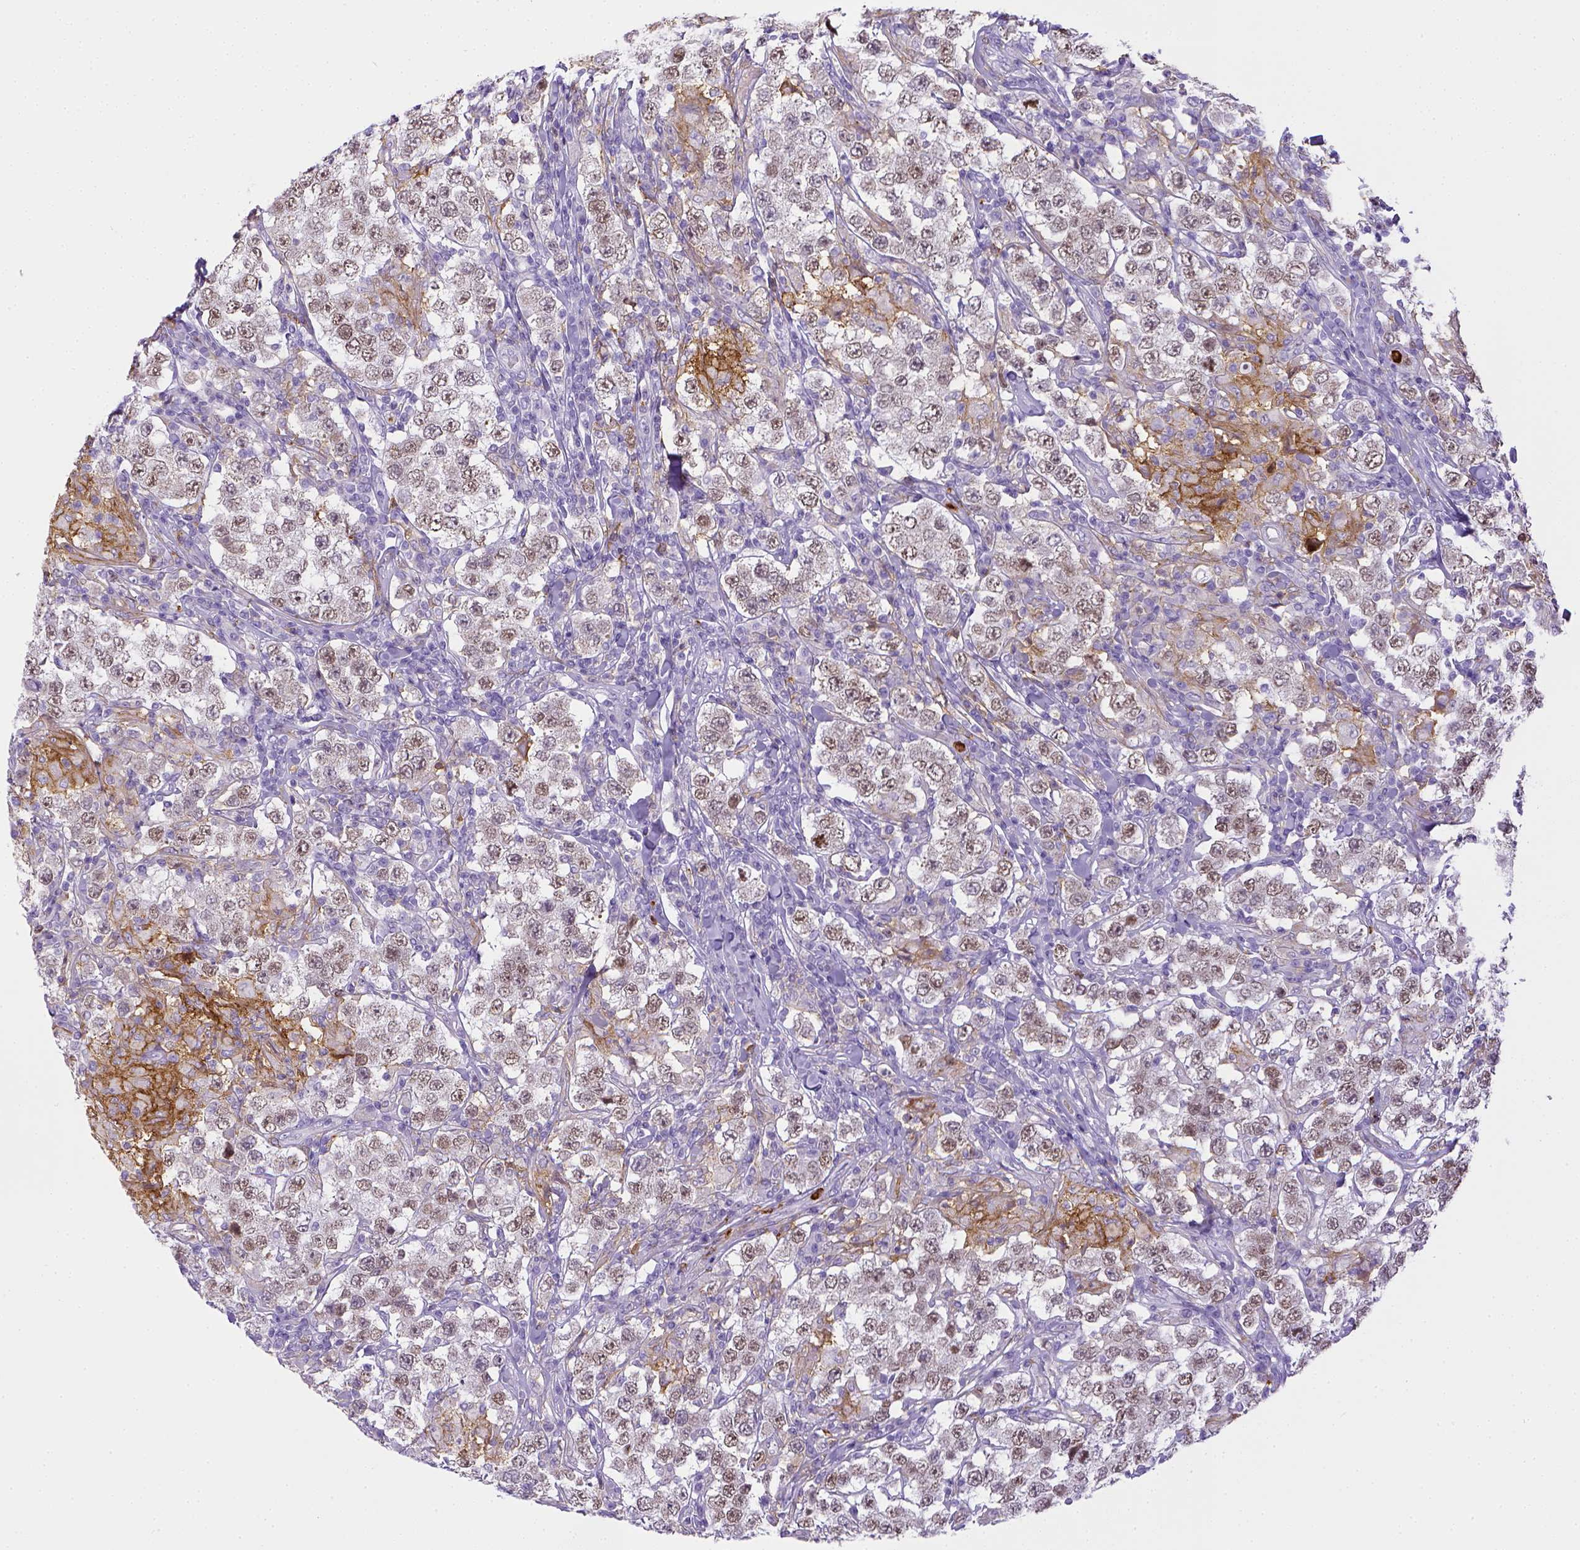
{"staining": {"intensity": "weak", "quantity": "25%-75%", "location": "nuclear"}, "tissue": "testis cancer", "cell_type": "Tumor cells", "image_type": "cancer", "snomed": [{"axis": "morphology", "description": "Seminoma, NOS"}, {"axis": "morphology", "description": "Carcinoma, Embryonal, NOS"}, {"axis": "topography", "description": "Testis"}], "caption": "Protein analysis of testis cancer tissue demonstrates weak nuclear positivity in approximately 25%-75% of tumor cells.", "gene": "ITGAM", "patient": {"sex": "male", "age": 41}}